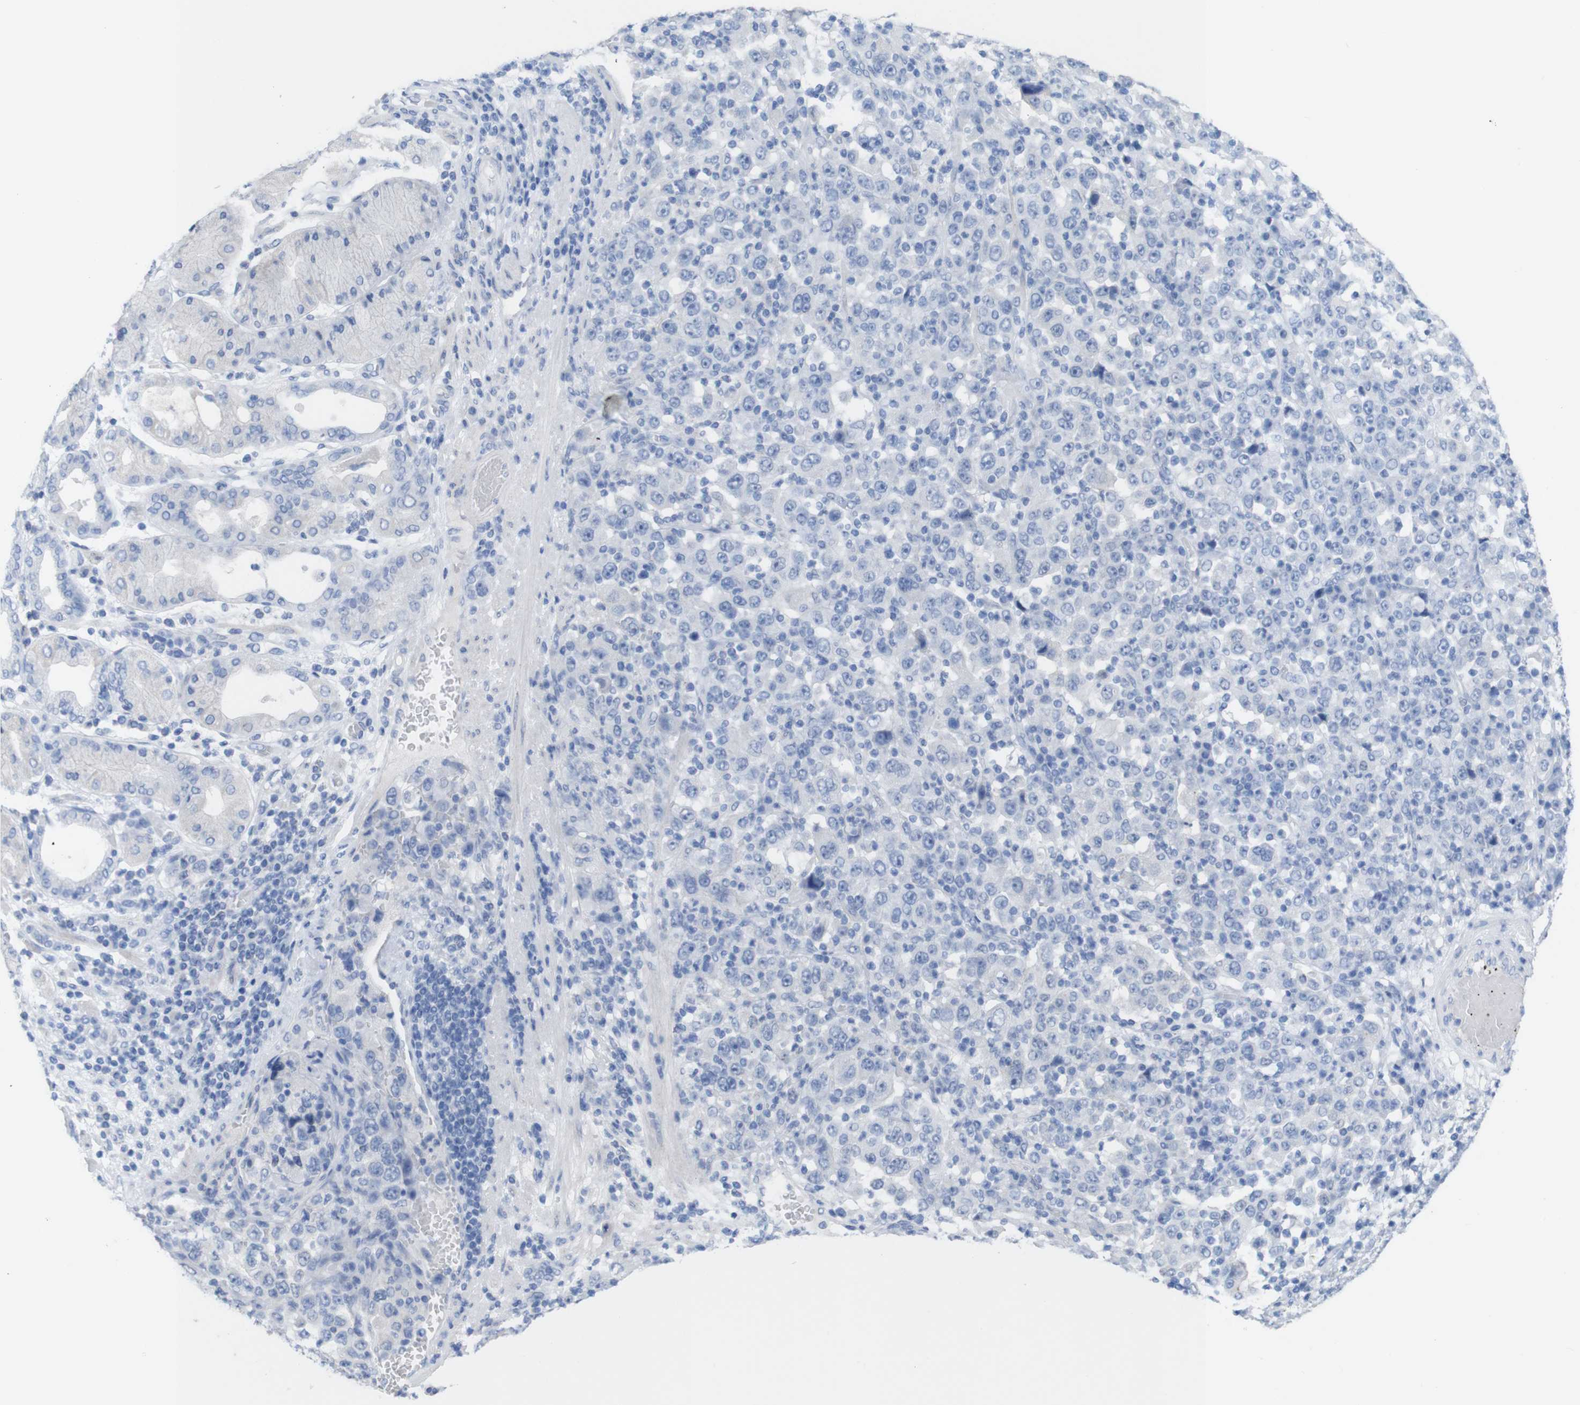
{"staining": {"intensity": "negative", "quantity": "none", "location": "none"}, "tissue": "stomach cancer", "cell_type": "Tumor cells", "image_type": "cancer", "snomed": [{"axis": "morphology", "description": "Normal tissue, NOS"}, {"axis": "morphology", "description": "Adenocarcinoma, NOS"}, {"axis": "topography", "description": "Stomach, upper"}, {"axis": "topography", "description": "Stomach"}], "caption": "A photomicrograph of adenocarcinoma (stomach) stained for a protein exhibits no brown staining in tumor cells. (Immunohistochemistry, brightfield microscopy, high magnification).", "gene": "PNMA1", "patient": {"sex": "male", "age": 59}}